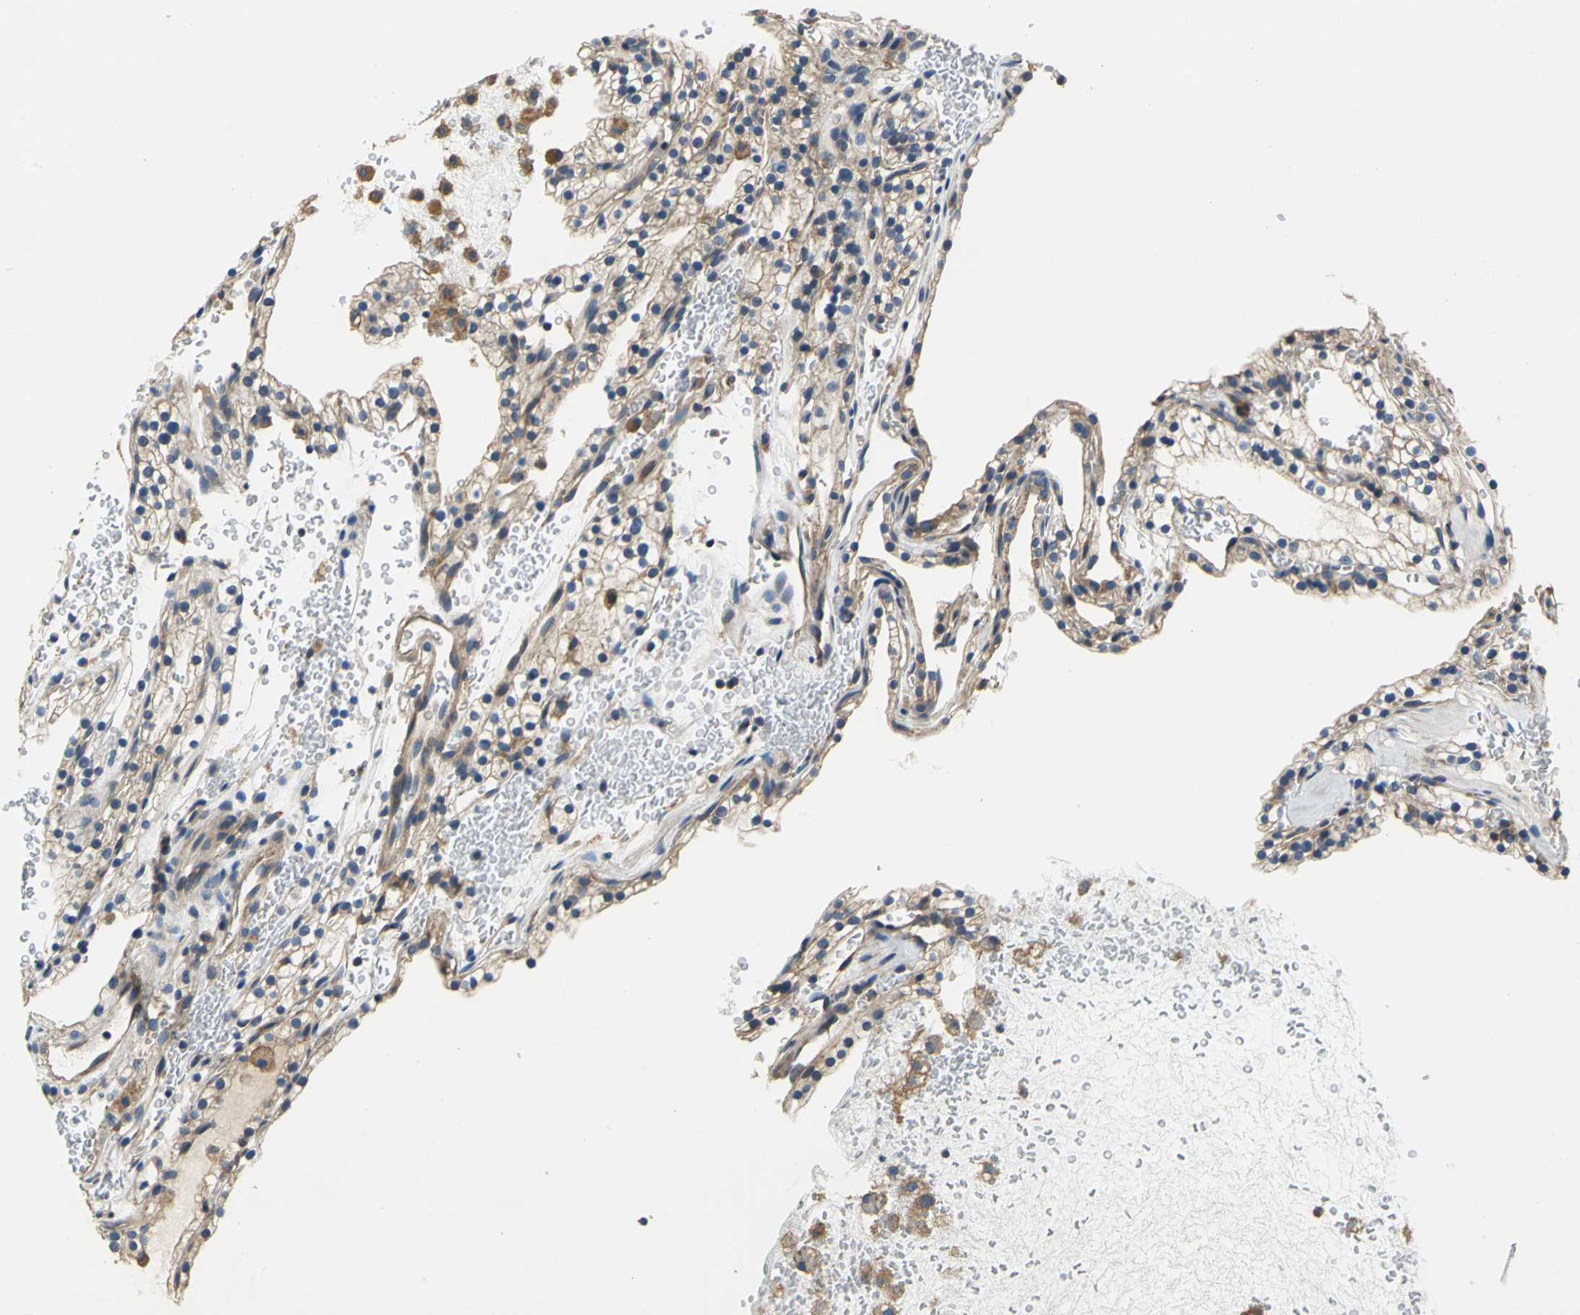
{"staining": {"intensity": "negative", "quantity": "none", "location": "none"}, "tissue": "renal cancer", "cell_type": "Tumor cells", "image_type": "cancer", "snomed": [{"axis": "morphology", "description": "Adenocarcinoma, NOS"}, {"axis": "topography", "description": "Kidney"}], "caption": "IHC image of human renal adenocarcinoma stained for a protein (brown), which shows no positivity in tumor cells.", "gene": "DDX3Y", "patient": {"sex": "female", "age": 41}}